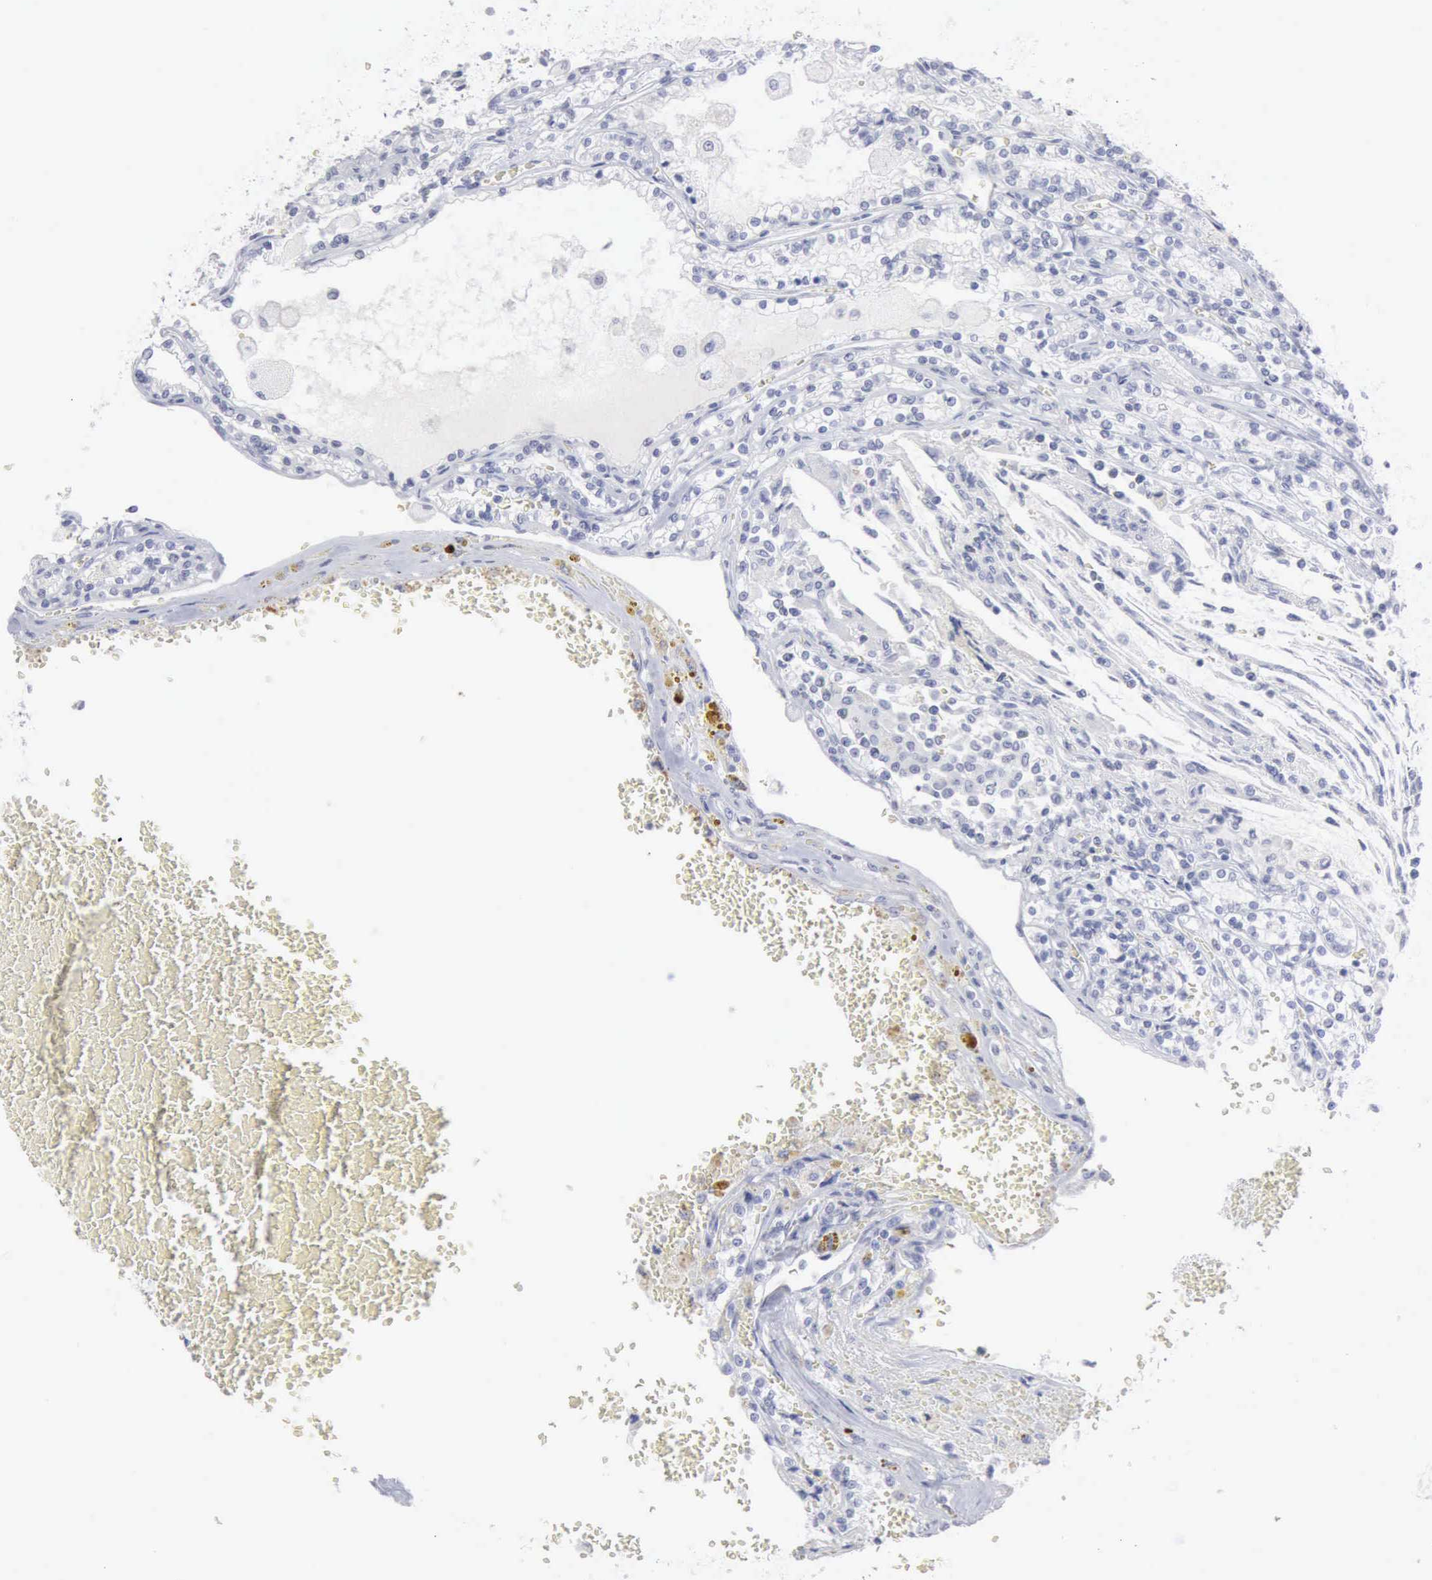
{"staining": {"intensity": "negative", "quantity": "none", "location": "none"}, "tissue": "renal cancer", "cell_type": "Tumor cells", "image_type": "cancer", "snomed": [{"axis": "morphology", "description": "Adenocarcinoma, NOS"}, {"axis": "topography", "description": "Kidney"}], "caption": "Immunohistochemistry photomicrograph of renal cancer (adenocarcinoma) stained for a protein (brown), which exhibits no staining in tumor cells.", "gene": "CMA1", "patient": {"sex": "female", "age": 56}}